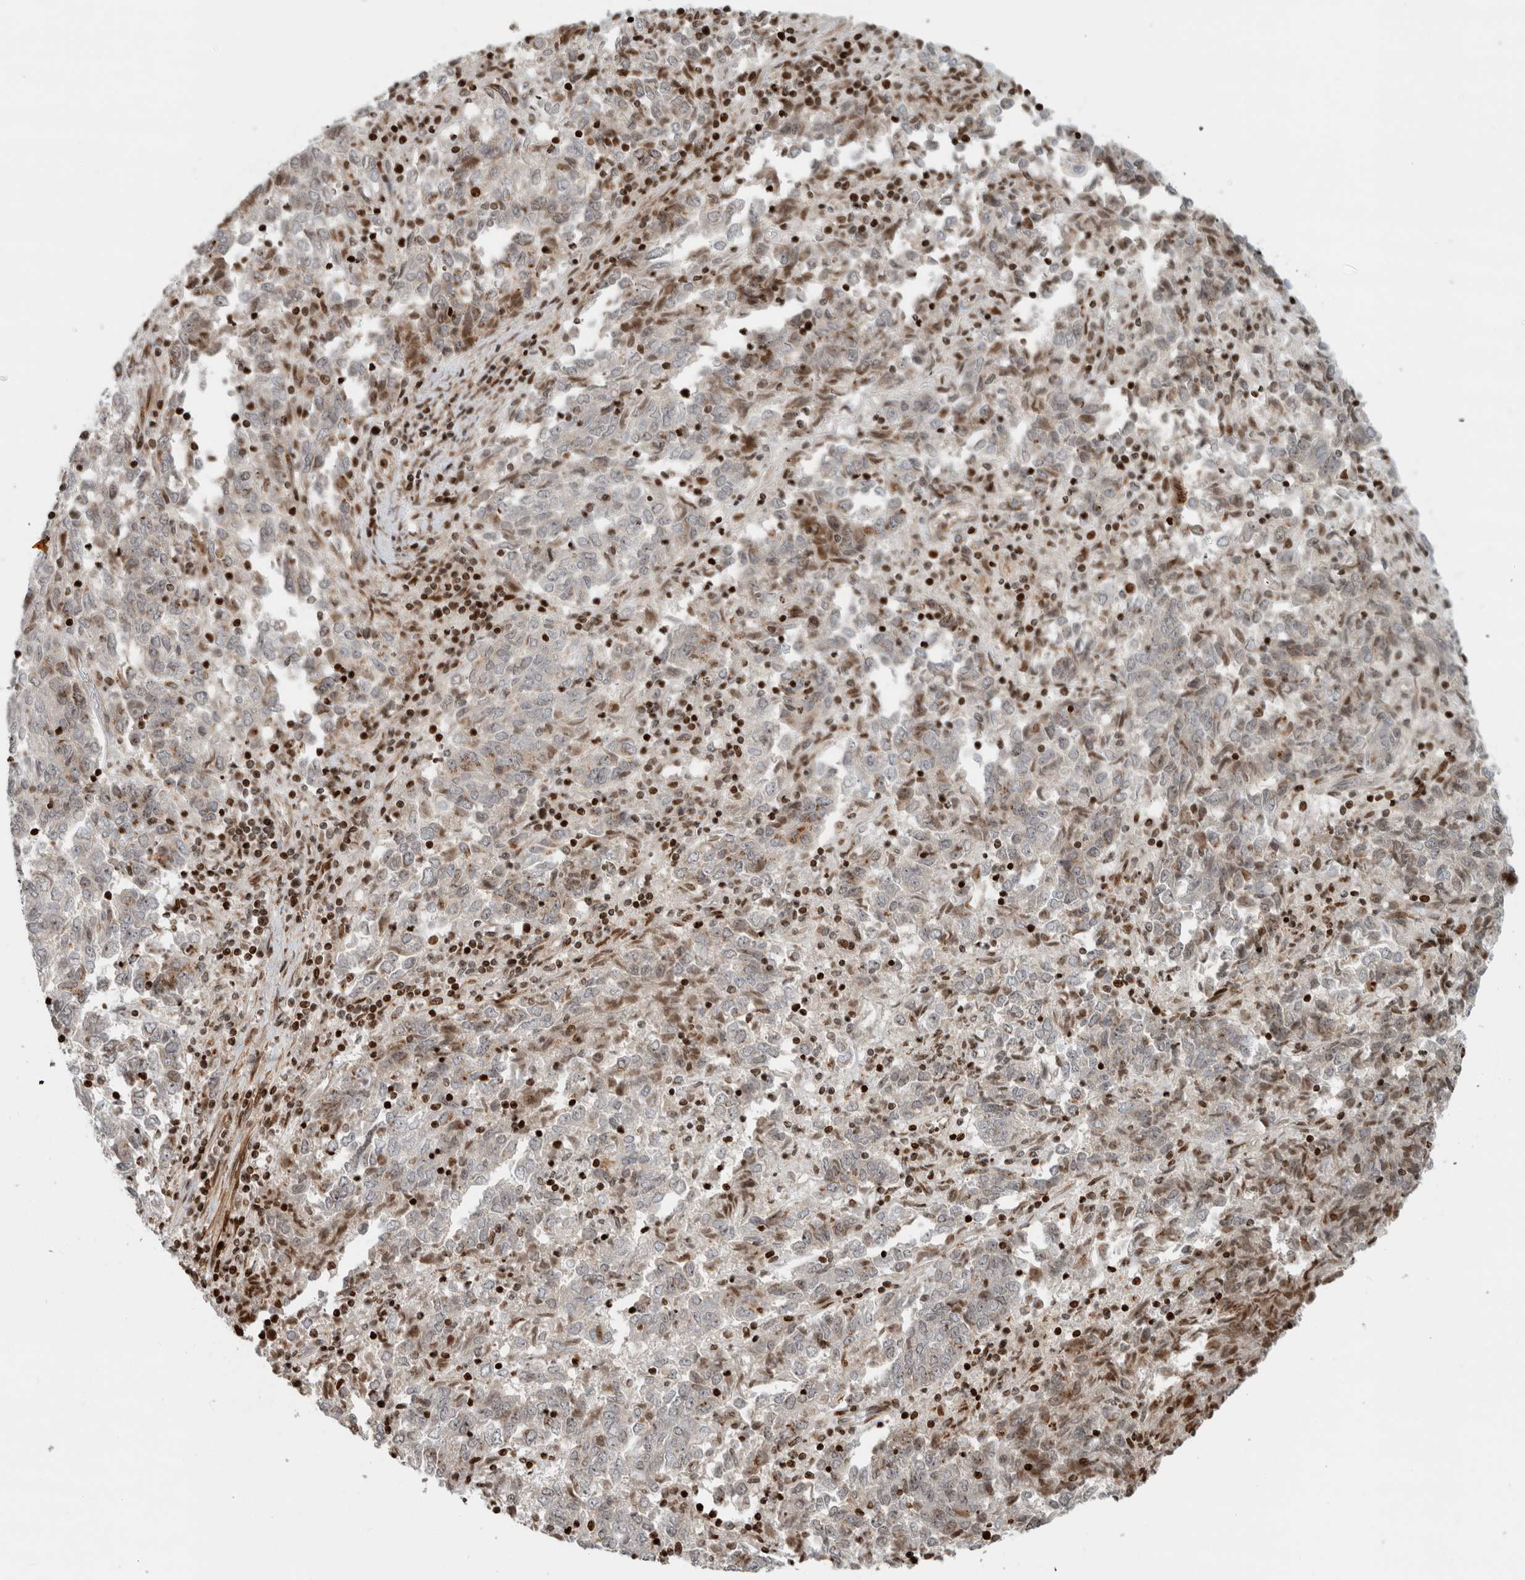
{"staining": {"intensity": "weak", "quantity": "<25%", "location": "cytoplasmic/membranous"}, "tissue": "endometrial cancer", "cell_type": "Tumor cells", "image_type": "cancer", "snomed": [{"axis": "morphology", "description": "Adenocarcinoma, NOS"}, {"axis": "topography", "description": "Endometrium"}], "caption": "This is an immunohistochemistry (IHC) photomicrograph of adenocarcinoma (endometrial). There is no staining in tumor cells.", "gene": "GINS4", "patient": {"sex": "female", "age": 80}}